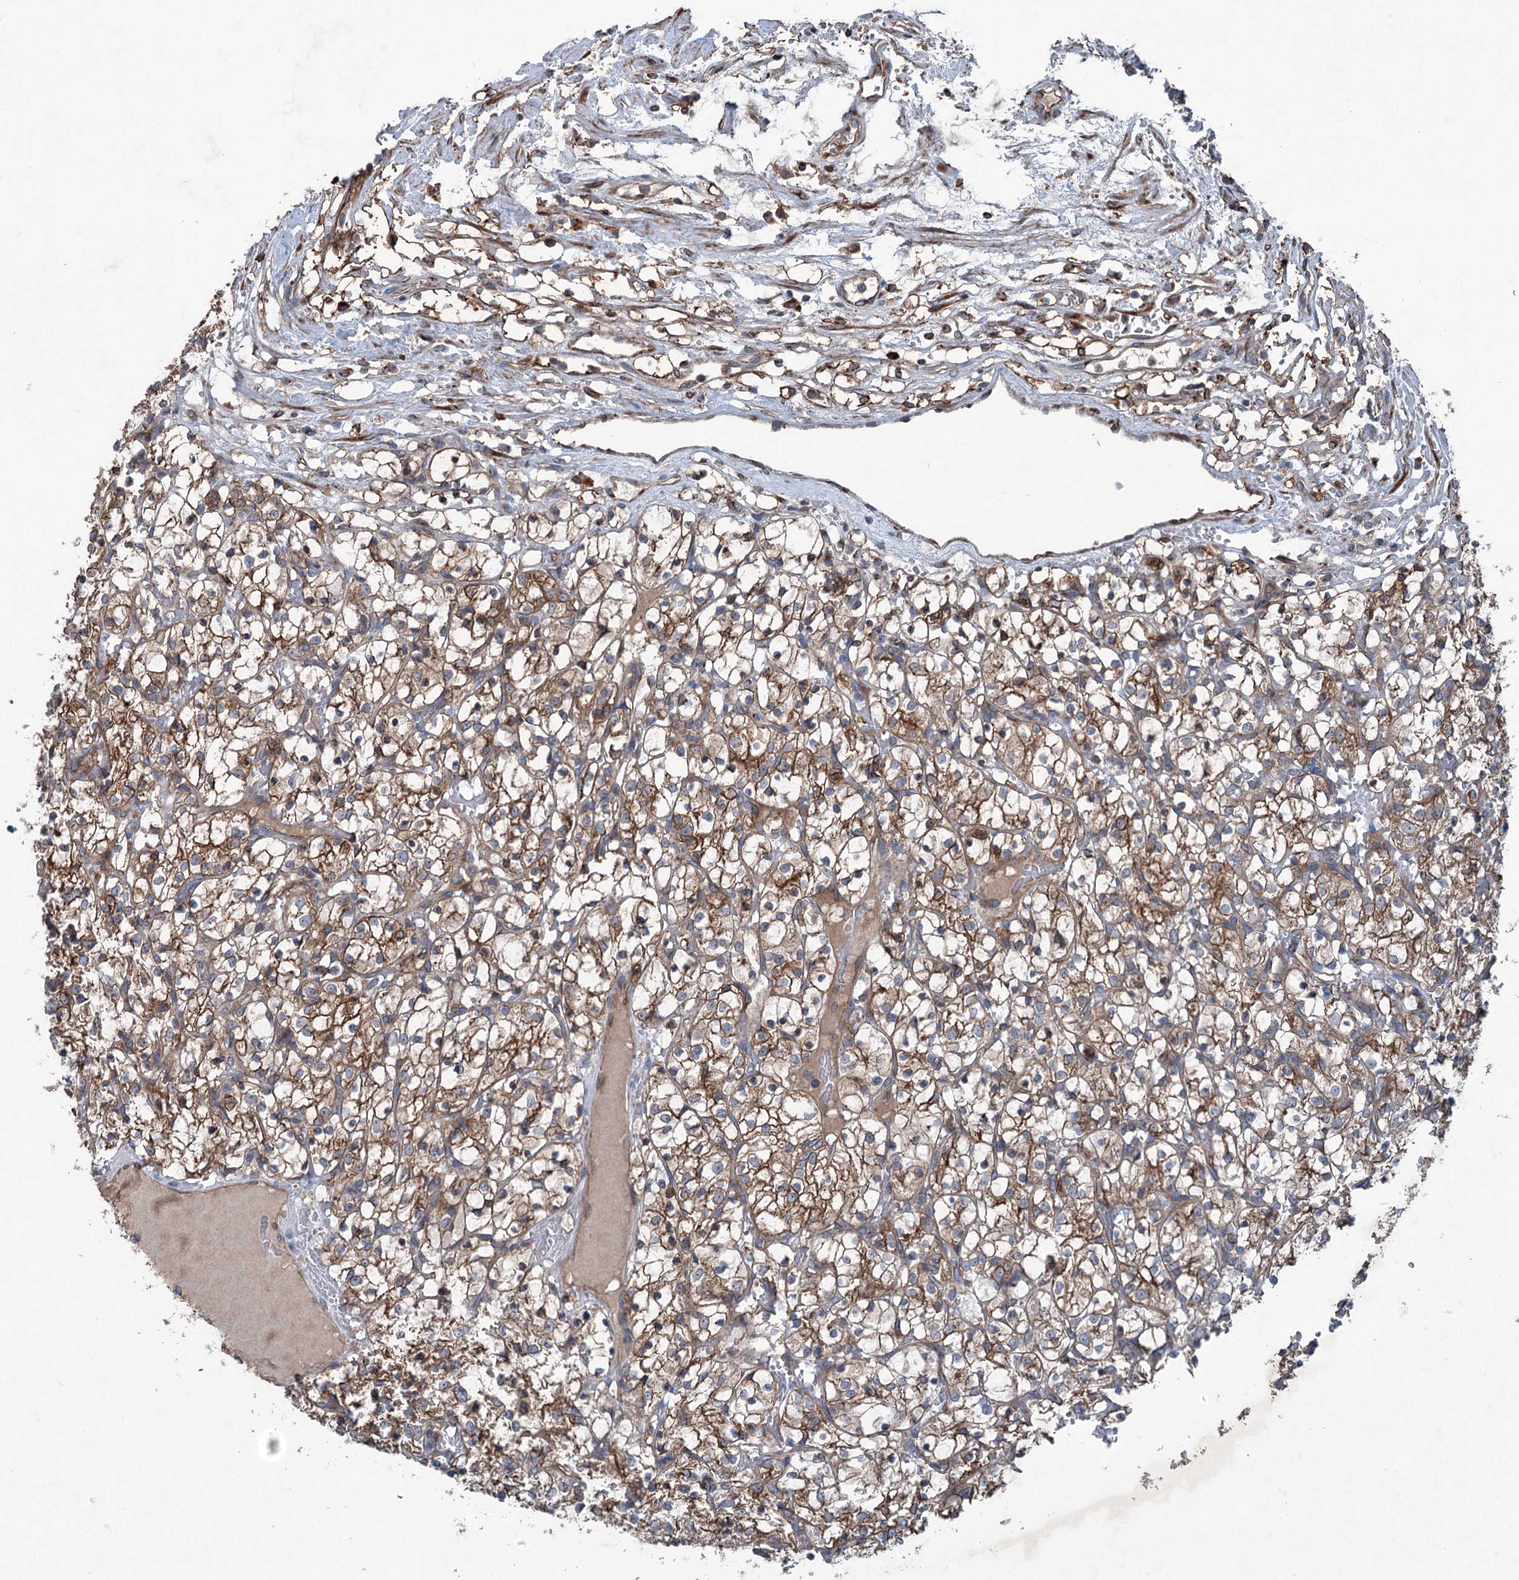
{"staining": {"intensity": "moderate", "quantity": ">75%", "location": "cytoplasmic/membranous"}, "tissue": "renal cancer", "cell_type": "Tumor cells", "image_type": "cancer", "snomed": [{"axis": "morphology", "description": "Adenocarcinoma, NOS"}, {"axis": "topography", "description": "Kidney"}], "caption": "A micrograph showing moderate cytoplasmic/membranous expression in approximately >75% of tumor cells in renal cancer (adenocarcinoma), as visualized by brown immunohistochemical staining.", "gene": "CALCOCO1", "patient": {"sex": "female", "age": 69}}